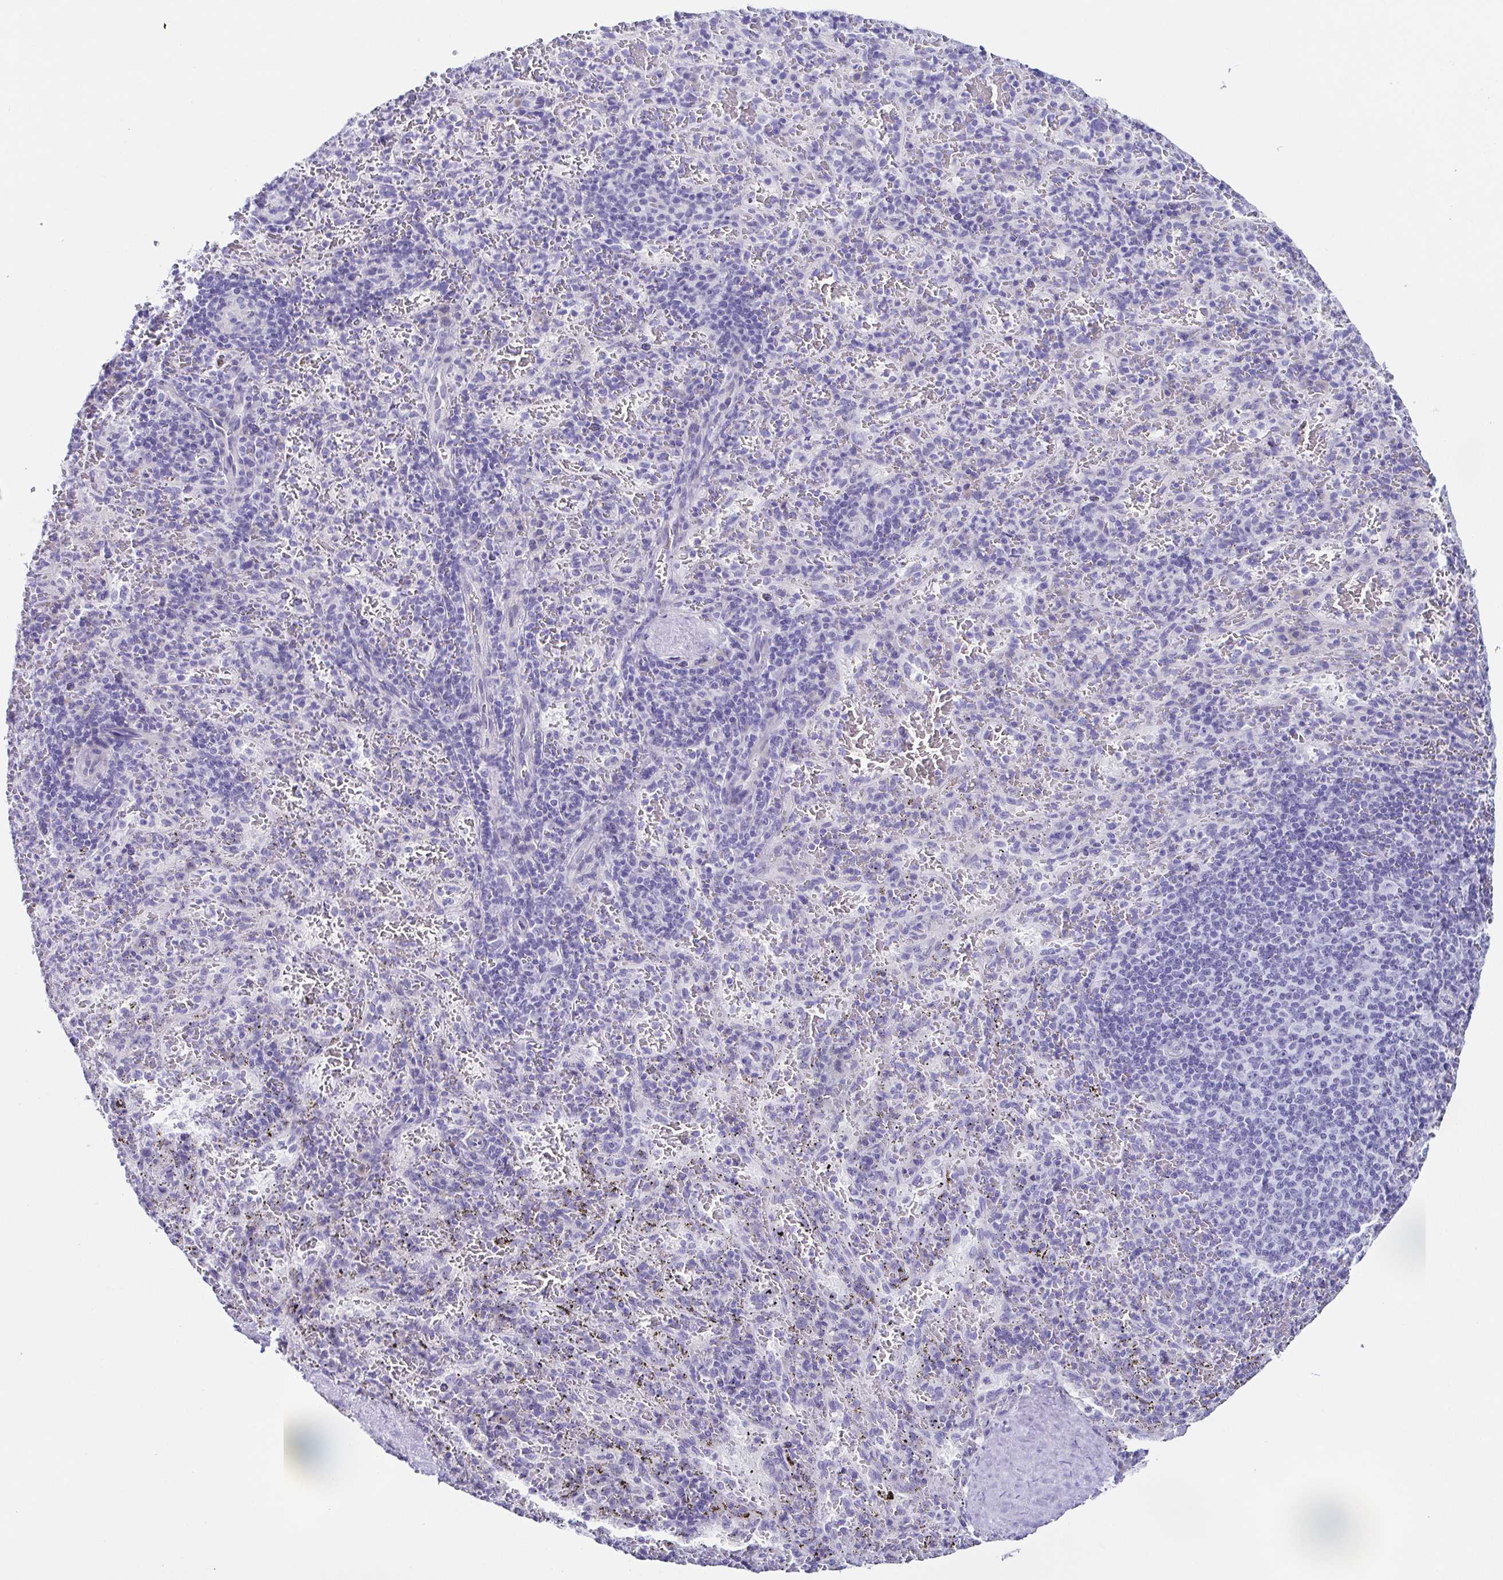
{"staining": {"intensity": "negative", "quantity": "none", "location": "none"}, "tissue": "spleen", "cell_type": "Cells in red pulp", "image_type": "normal", "snomed": [{"axis": "morphology", "description": "Normal tissue, NOS"}, {"axis": "topography", "description": "Spleen"}], "caption": "Micrograph shows no protein expression in cells in red pulp of benign spleen. (IHC, brightfield microscopy, high magnification).", "gene": "TNNT2", "patient": {"sex": "male", "age": 57}}